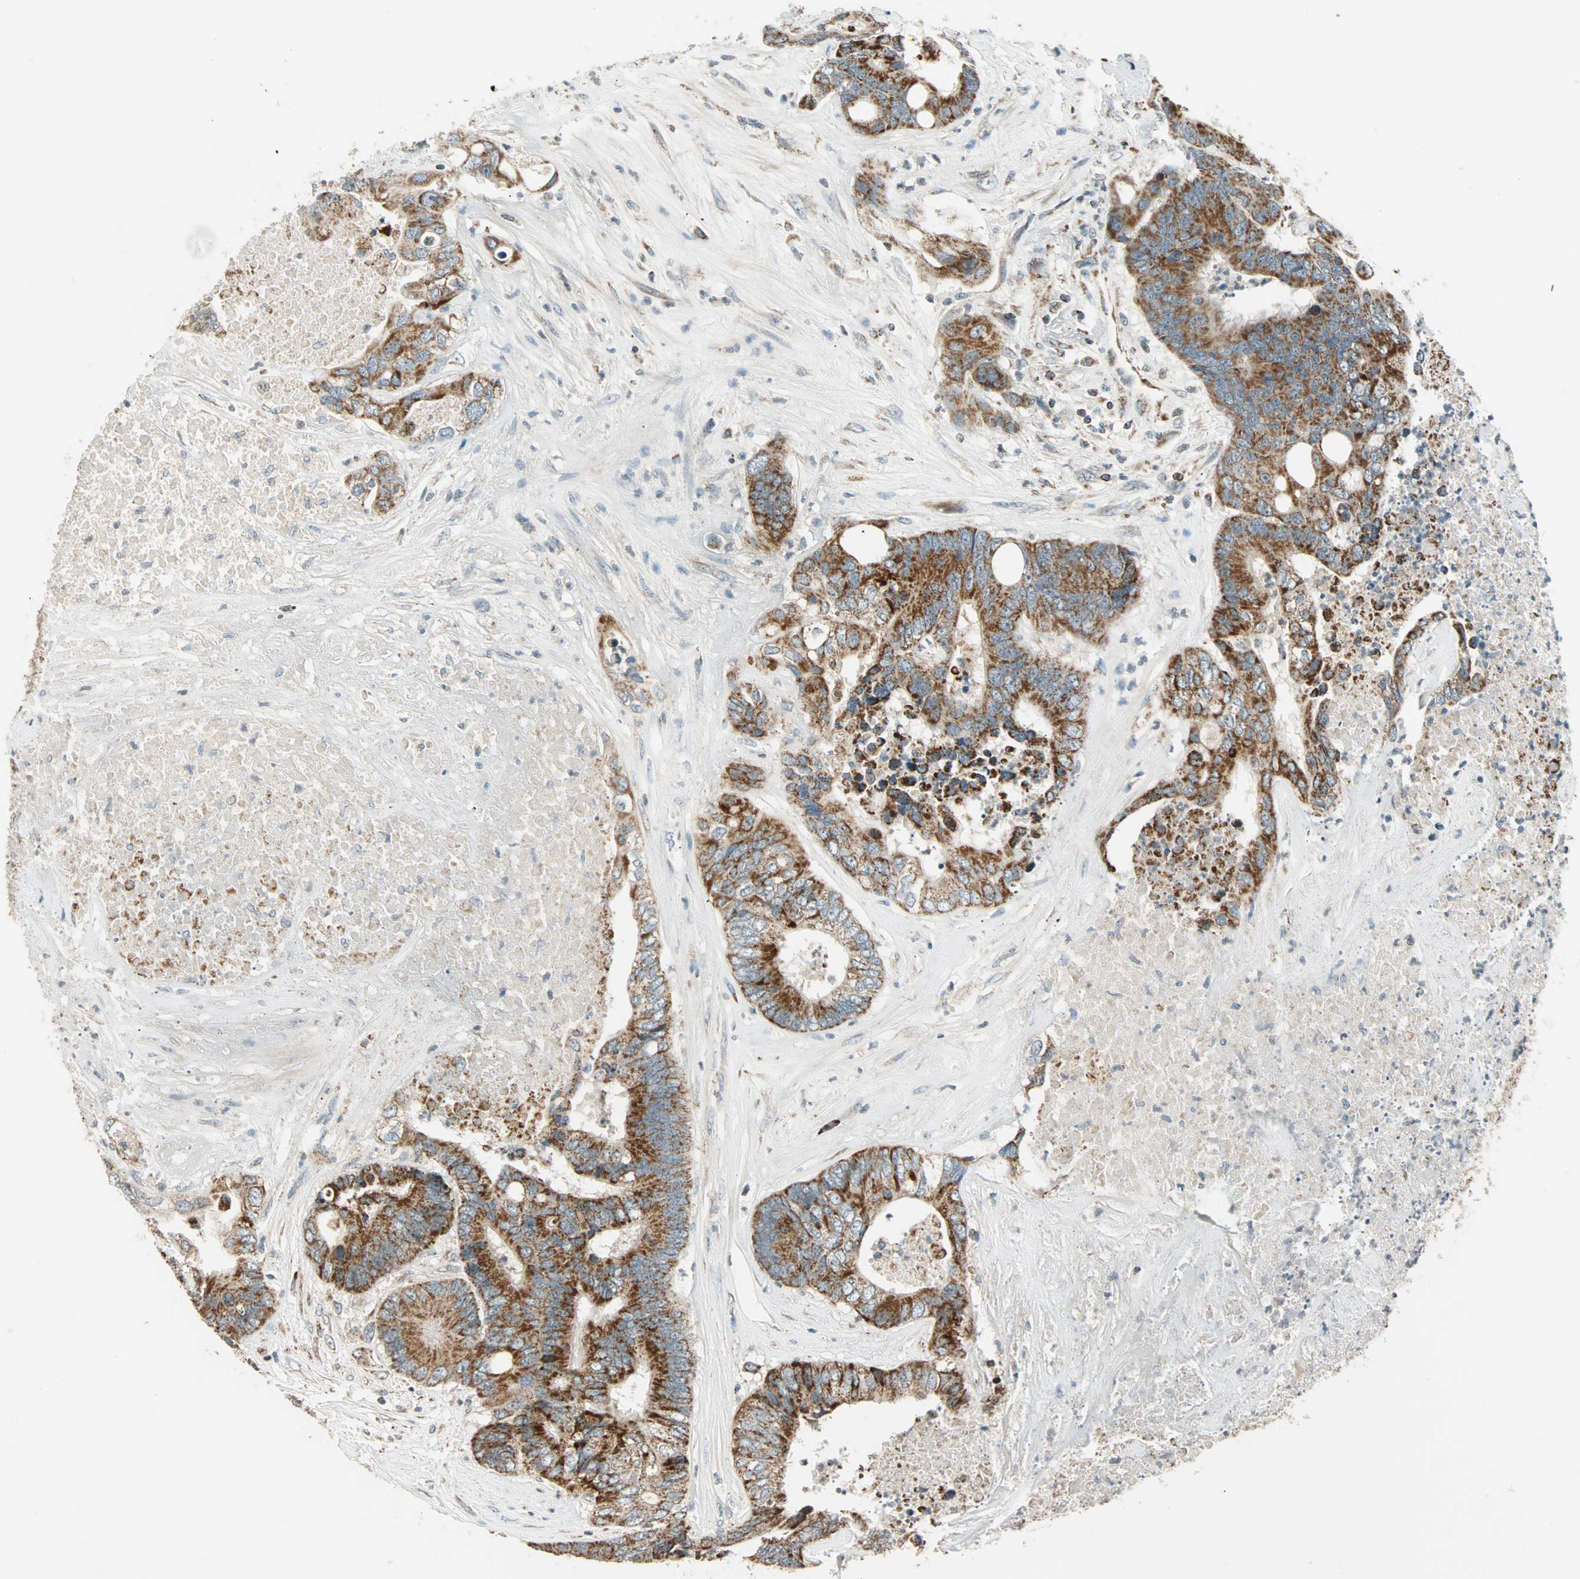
{"staining": {"intensity": "moderate", "quantity": ">75%", "location": "cytoplasmic/membranous"}, "tissue": "colorectal cancer", "cell_type": "Tumor cells", "image_type": "cancer", "snomed": [{"axis": "morphology", "description": "Adenocarcinoma, NOS"}, {"axis": "topography", "description": "Rectum"}], "caption": "There is medium levels of moderate cytoplasmic/membranous positivity in tumor cells of colorectal cancer, as demonstrated by immunohistochemical staining (brown color).", "gene": "SPRY4", "patient": {"sex": "male", "age": 55}}